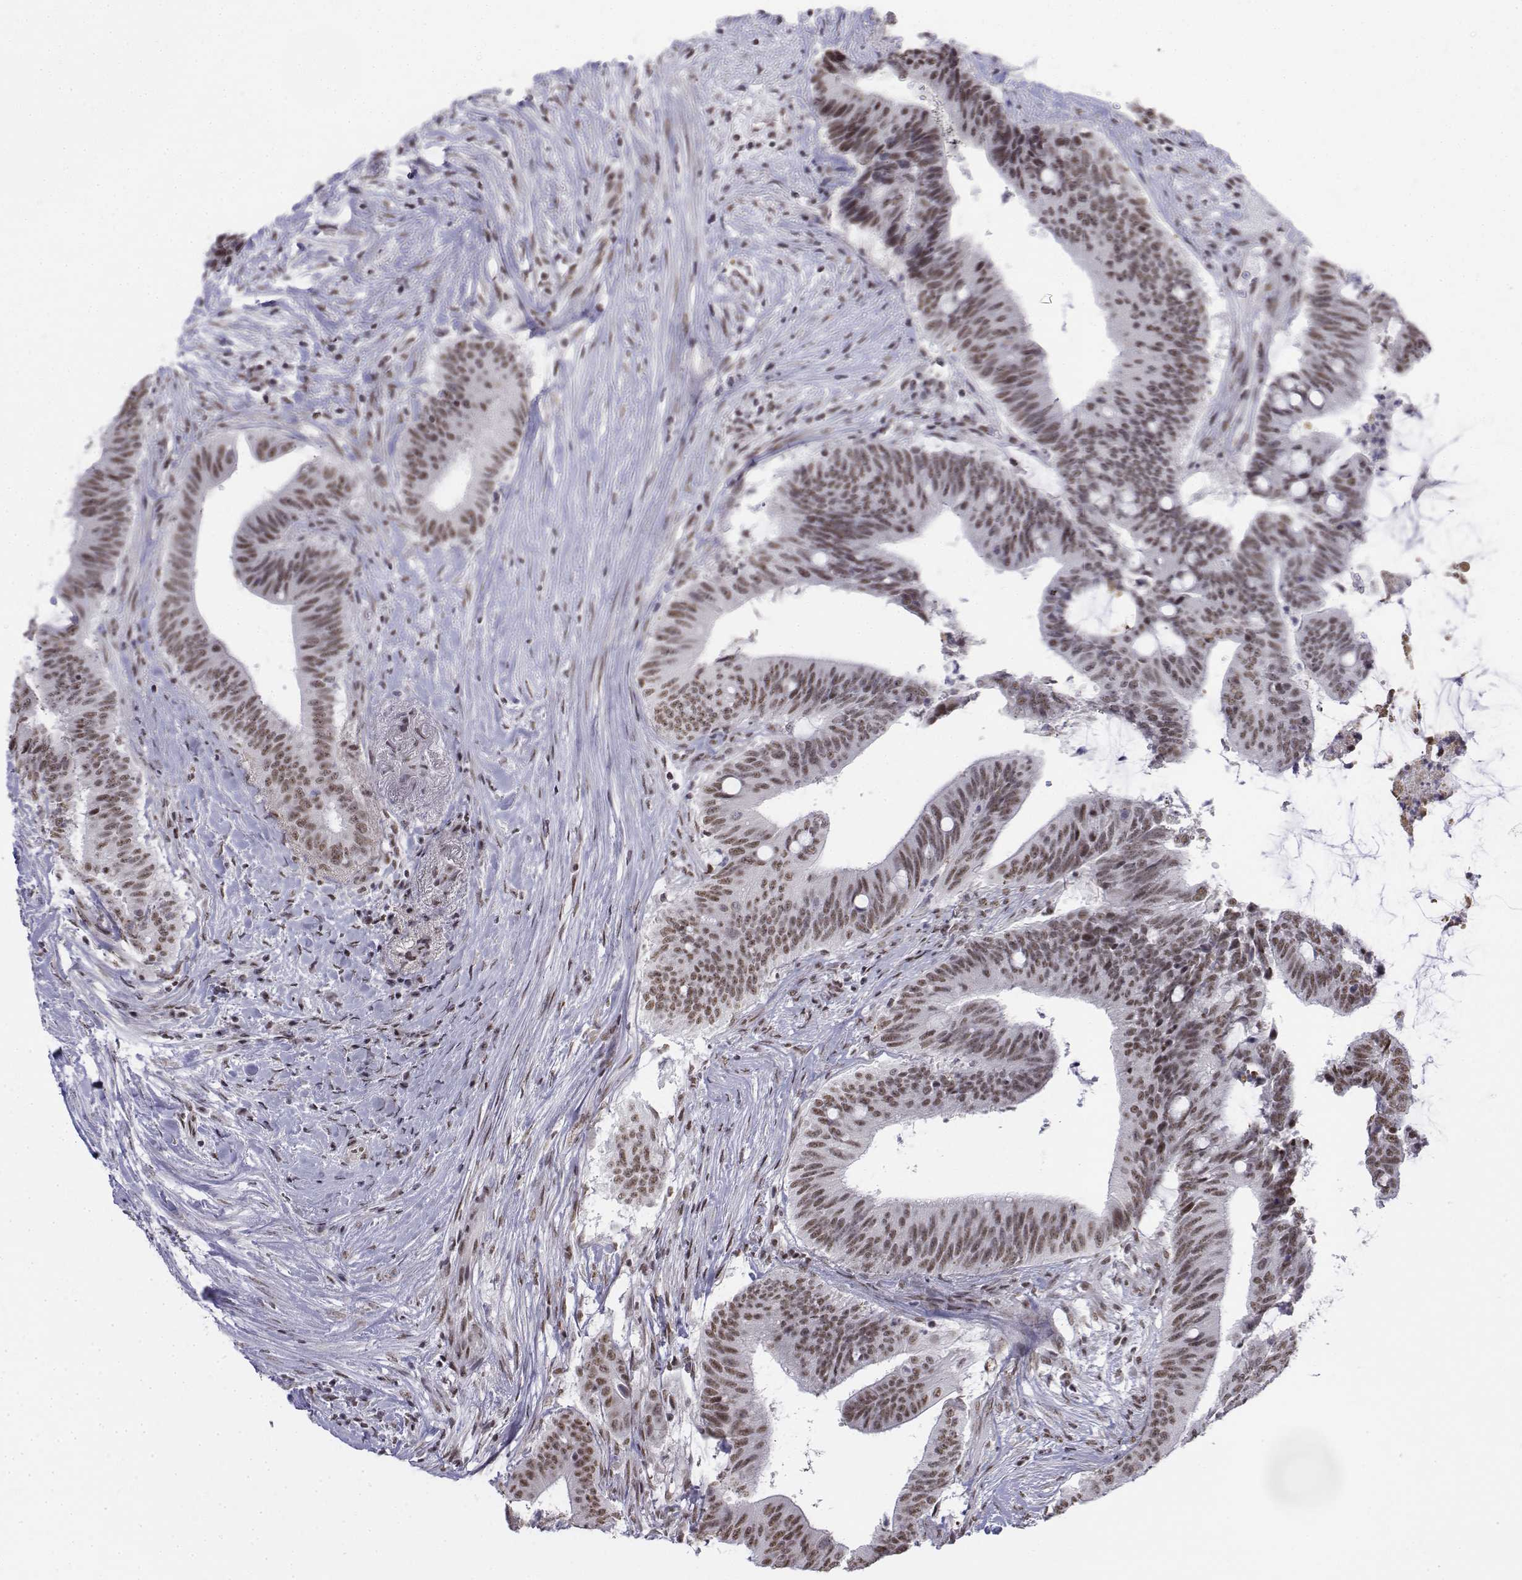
{"staining": {"intensity": "moderate", "quantity": ">75%", "location": "nuclear"}, "tissue": "colorectal cancer", "cell_type": "Tumor cells", "image_type": "cancer", "snomed": [{"axis": "morphology", "description": "Adenocarcinoma, NOS"}, {"axis": "topography", "description": "Colon"}], "caption": "Tumor cells exhibit medium levels of moderate nuclear positivity in about >75% of cells in human colorectal adenocarcinoma. (DAB (3,3'-diaminobenzidine) = brown stain, brightfield microscopy at high magnification).", "gene": "SETD1A", "patient": {"sex": "female", "age": 43}}